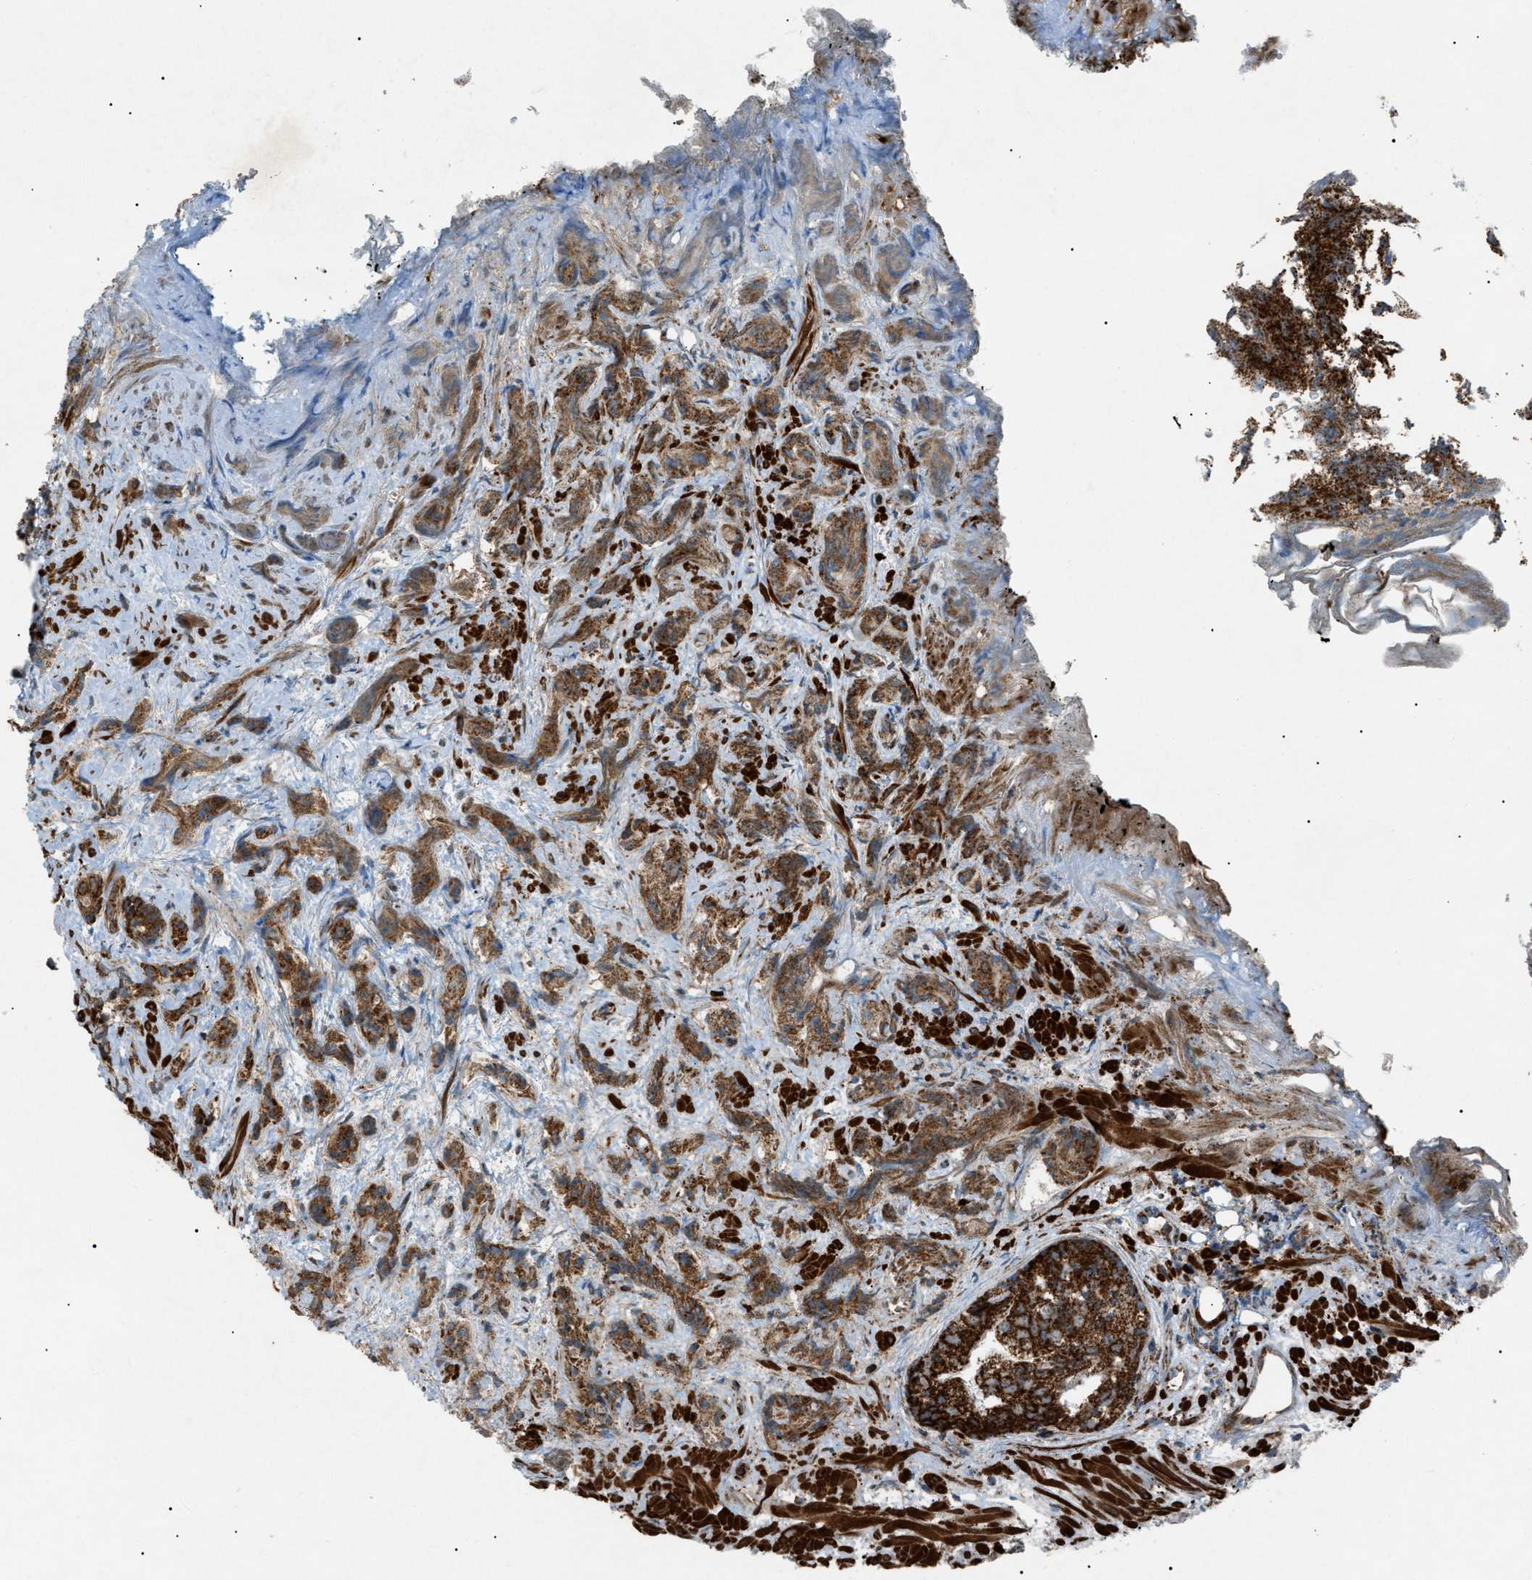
{"staining": {"intensity": "strong", "quantity": ">75%", "location": "cytoplasmic/membranous"}, "tissue": "prostate cancer", "cell_type": "Tumor cells", "image_type": "cancer", "snomed": [{"axis": "morphology", "description": "Adenocarcinoma, Low grade"}, {"axis": "topography", "description": "Prostate"}], "caption": "Strong cytoplasmic/membranous expression for a protein is identified in about >75% of tumor cells of low-grade adenocarcinoma (prostate) using IHC.", "gene": "C1GALT1C1", "patient": {"sex": "male", "age": 89}}